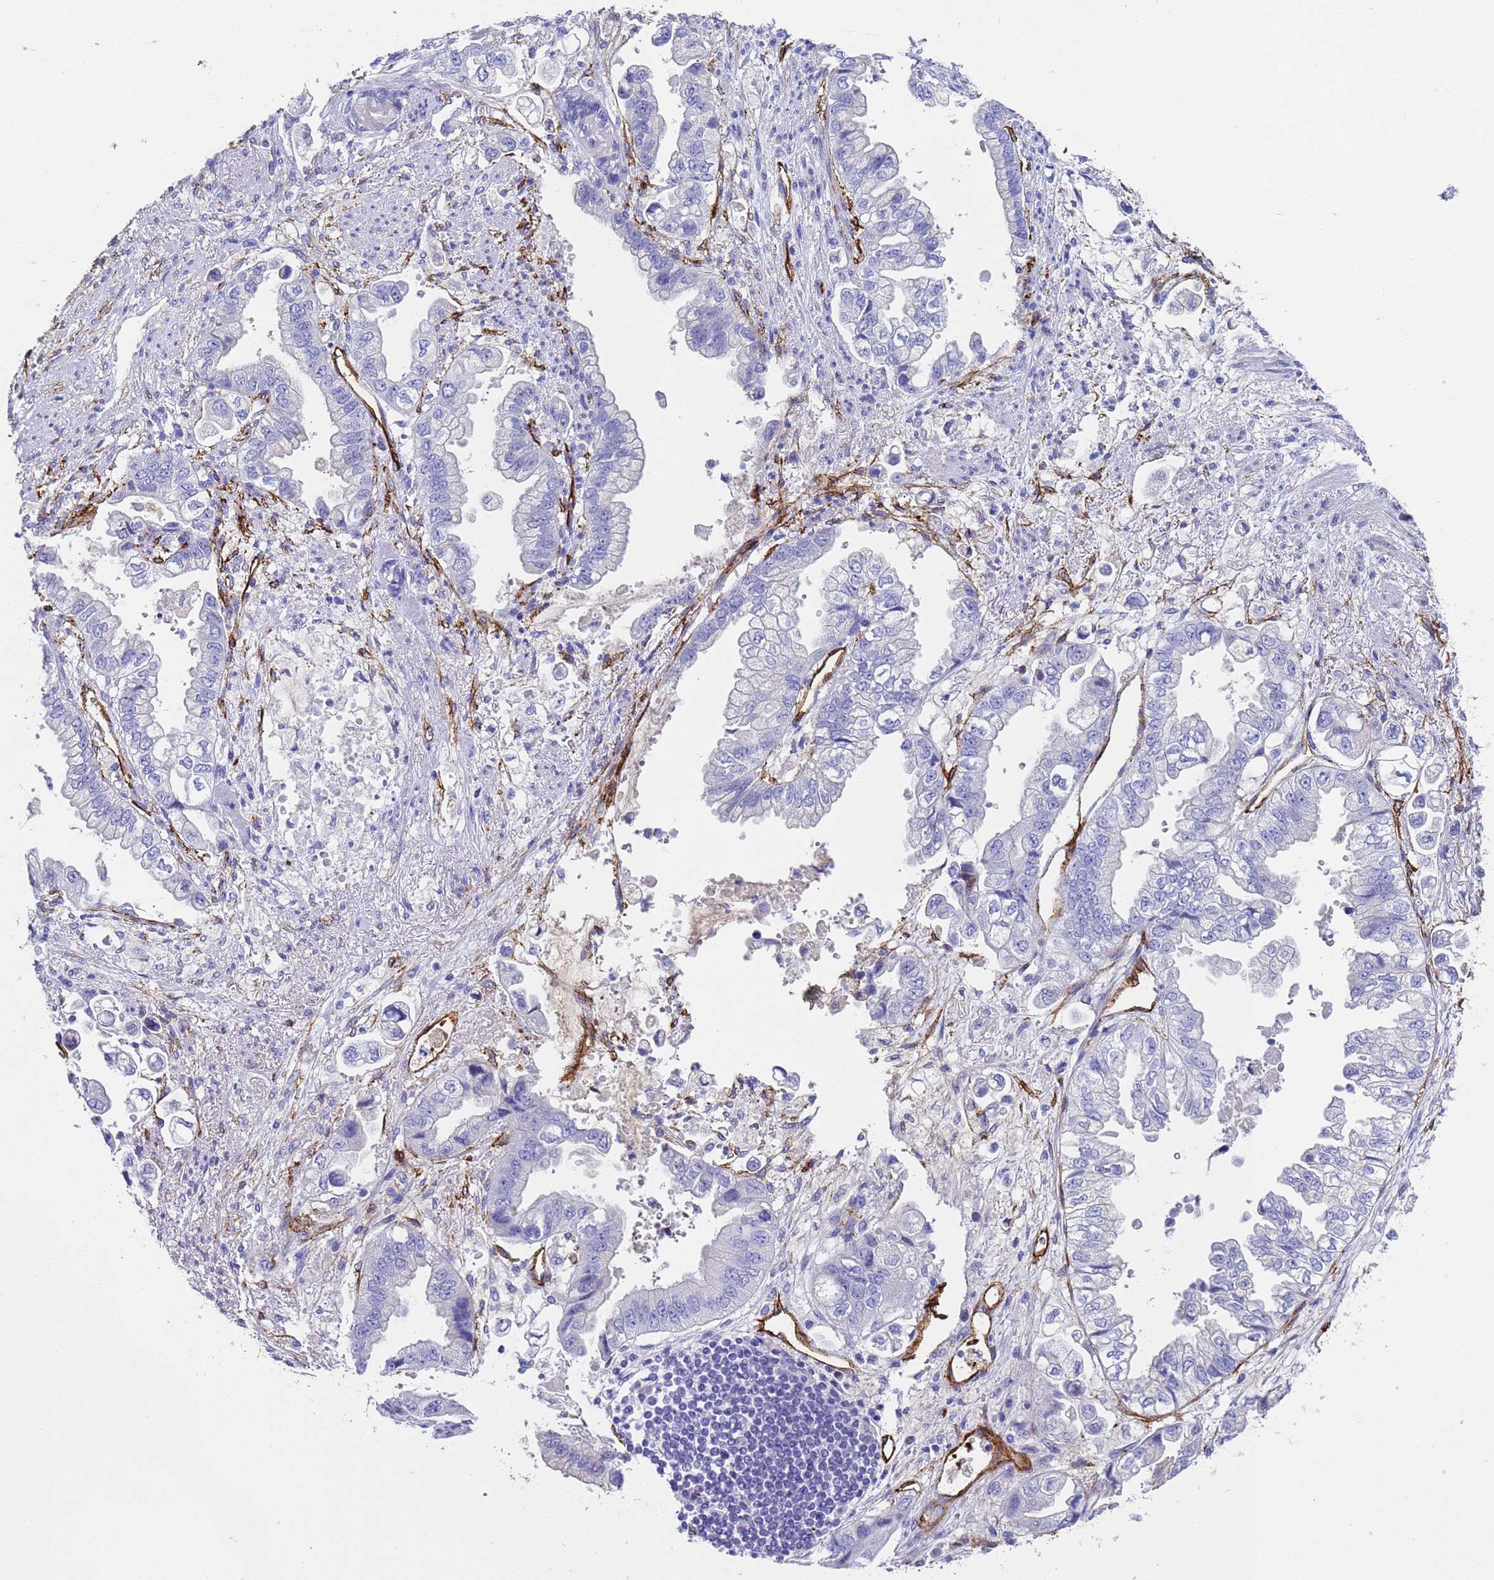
{"staining": {"intensity": "negative", "quantity": "none", "location": "none"}, "tissue": "stomach cancer", "cell_type": "Tumor cells", "image_type": "cancer", "snomed": [{"axis": "morphology", "description": "Adenocarcinoma, NOS"}, {"axis": "topography", "description": "Stomach"}], "caption": "Stomach cancer was stained to show a protein in brown. There is no significant positivity in tumor cells. (Stains: DAB (3,3'-diaminobenzidine) immunohistochemistry with hematoxylin counter stain, Microscopy: brightfield microscopy at high magnification).", "gene": "ADIPOQ", "patient": {"sex": "male", "age": 62}}